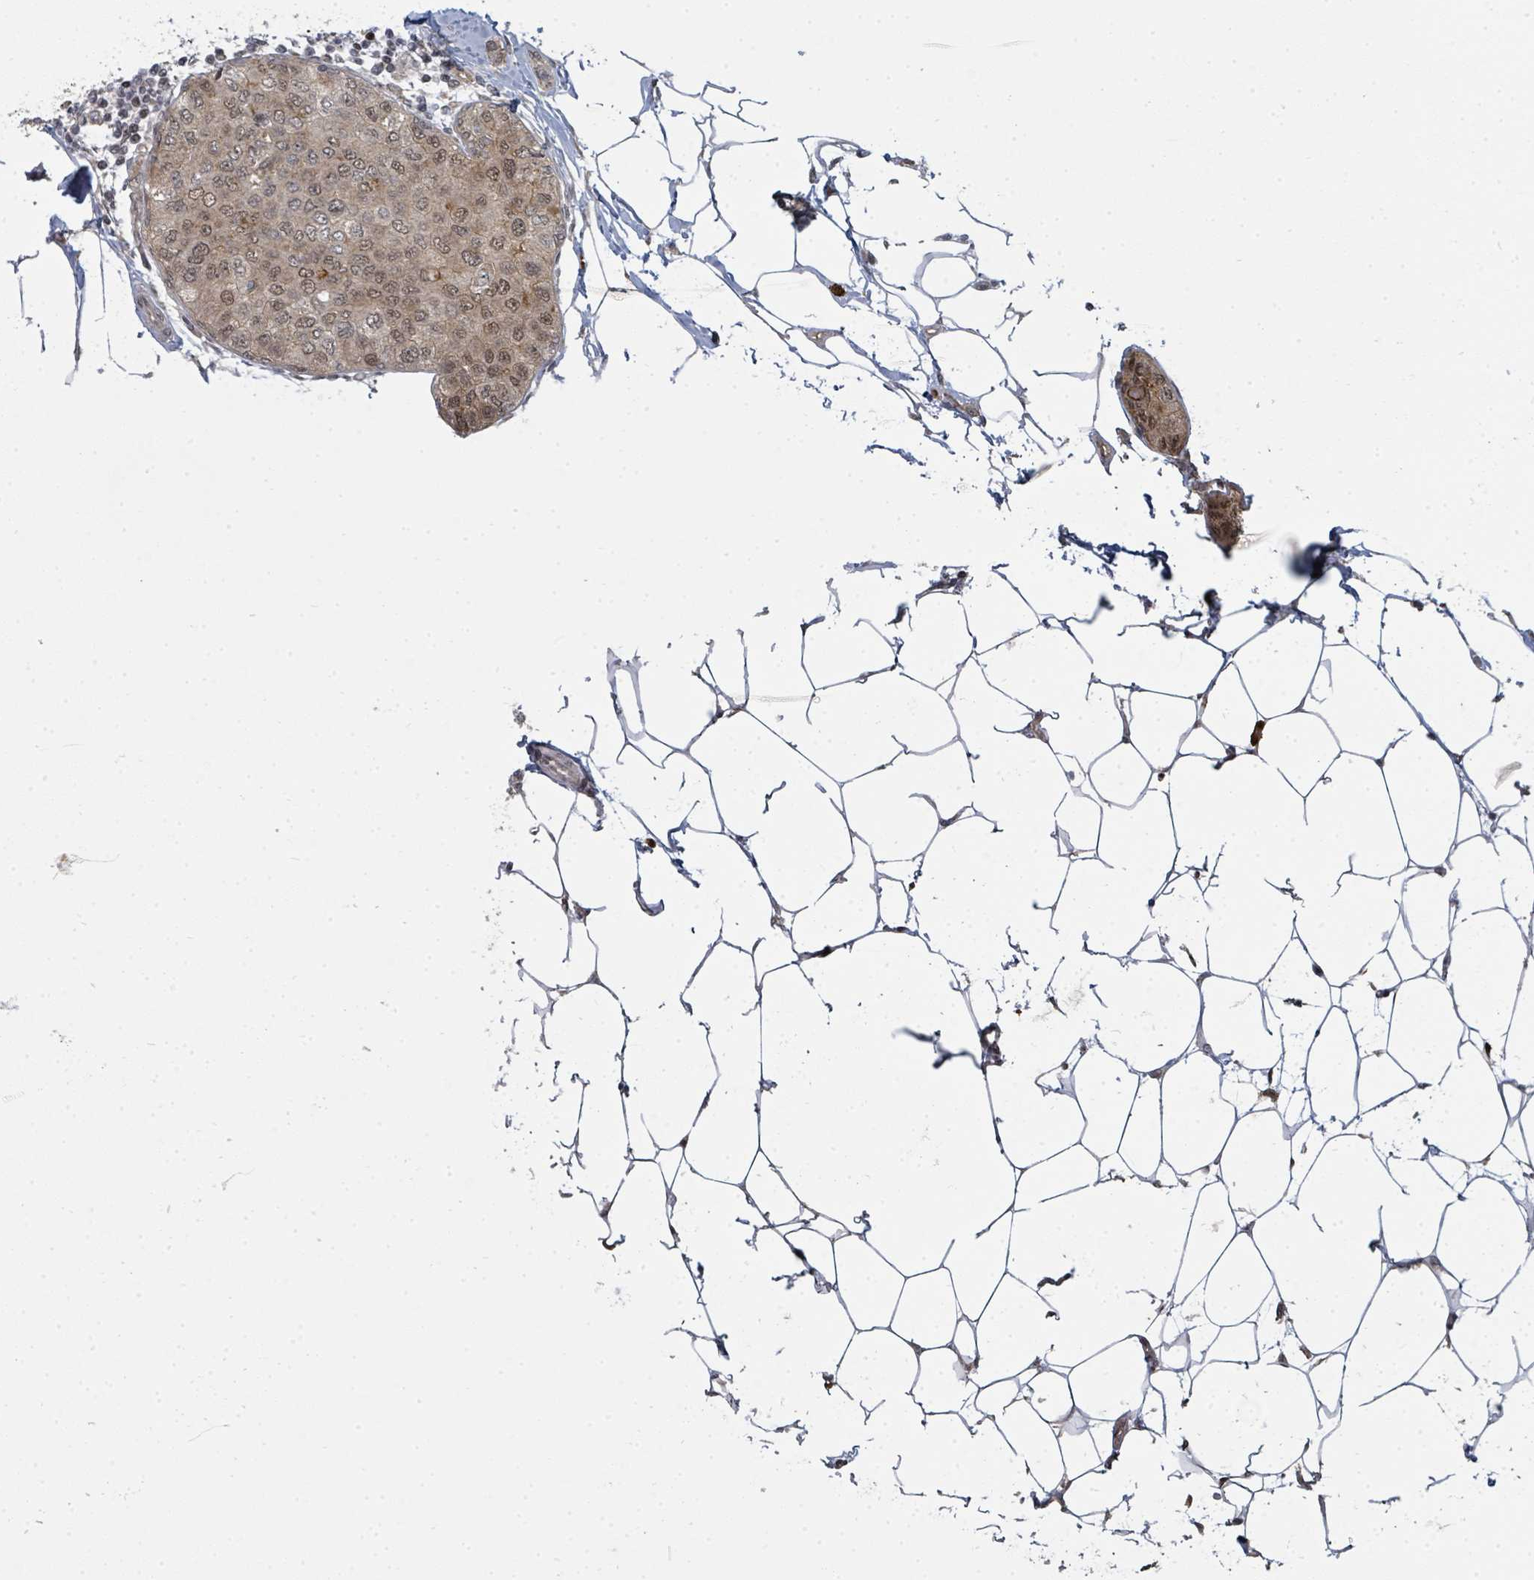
{"staining": {"intensity": "moderate", "quantity": ">75%", "location": "nuclear"}, "tissue": "breast cancer", "cell_type": "Tumor cells", "image_type": "cancer", "snomed": [{"axis": "morphology", "description": "Duct carcinoma"}, {"axis": "topography", "description": "Breast"}], "caption": "Immunohistochemistry (DAB) staining of breast intraductal carcinoma displays moderate nuclear protein positivity in about >75% of tumor cells. Using DAB (3,3'-diaminobenzidine) (brown) and hematoxylin (blue) stains, captured at high magnification using brightfield microscopy.", "gene": "PSMG2", "patient": {"sex": "female", "age": 72}}